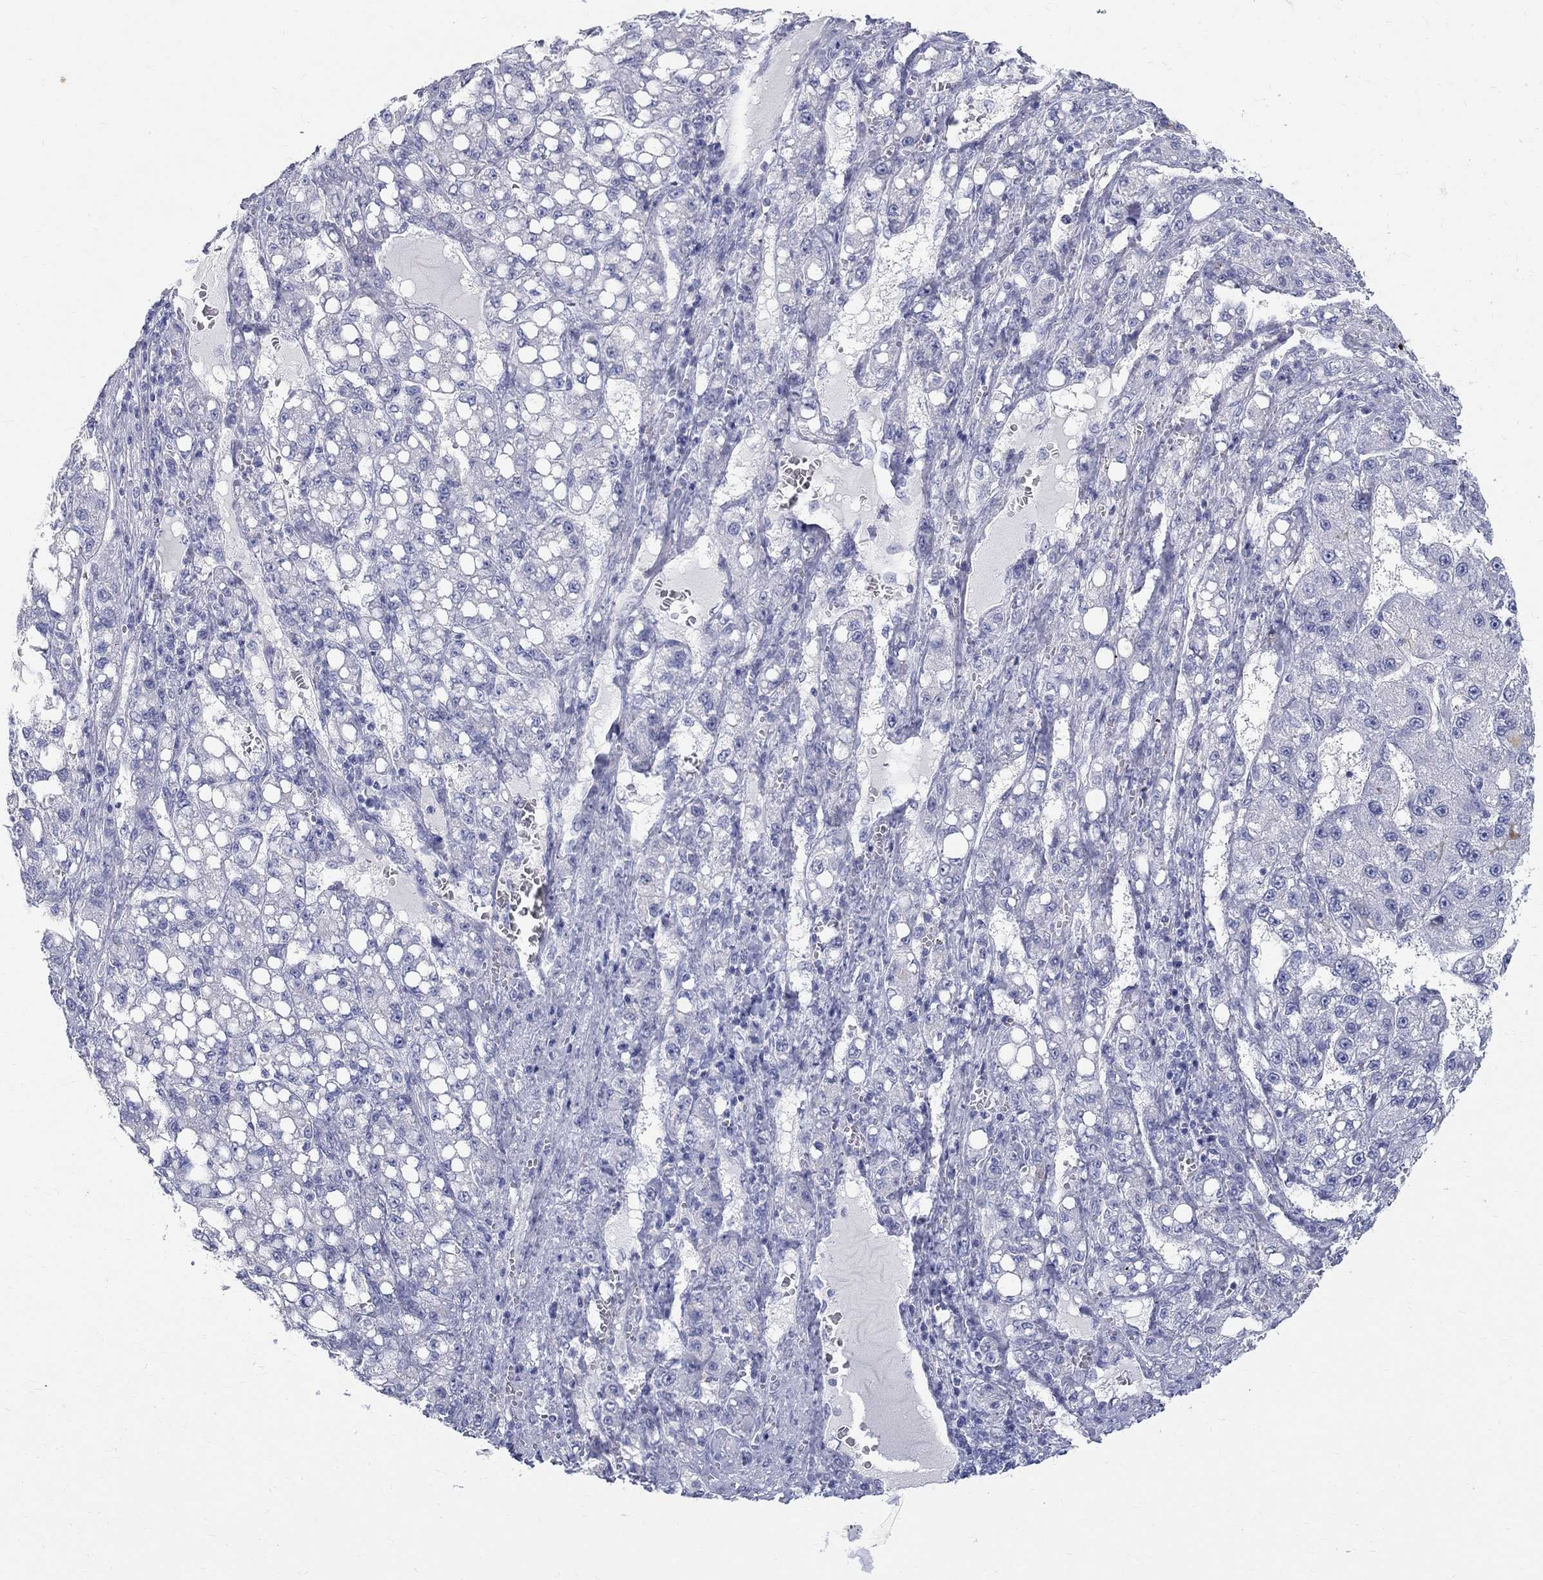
{"staining": {"intensity": "negative", "quantity": "none", "location": "none"}, "tissue": "liver cancer", "cell_type": "Tumor cells", "image_type": "cancer", "snomed": [{"axis": "morphology", "description": "Carcinoma, Hepatocellular, NOS"}, {"axis": "topography", "description": "Liver"}], "caption": "Immunohistochemistry (IHC) histopathology image of human liver hepatocellular carcinoma stained for a protein (brown), which demonstrates no expression in tumor cells. Brightfield microscopy of IHC stained with DAB (3,3'-diaminobenzidine) (brown) and hematoxylin (blue), captured at high magnification.", "gene": "MAGEB6", "patient": {"sex": "female", "age": 65}}